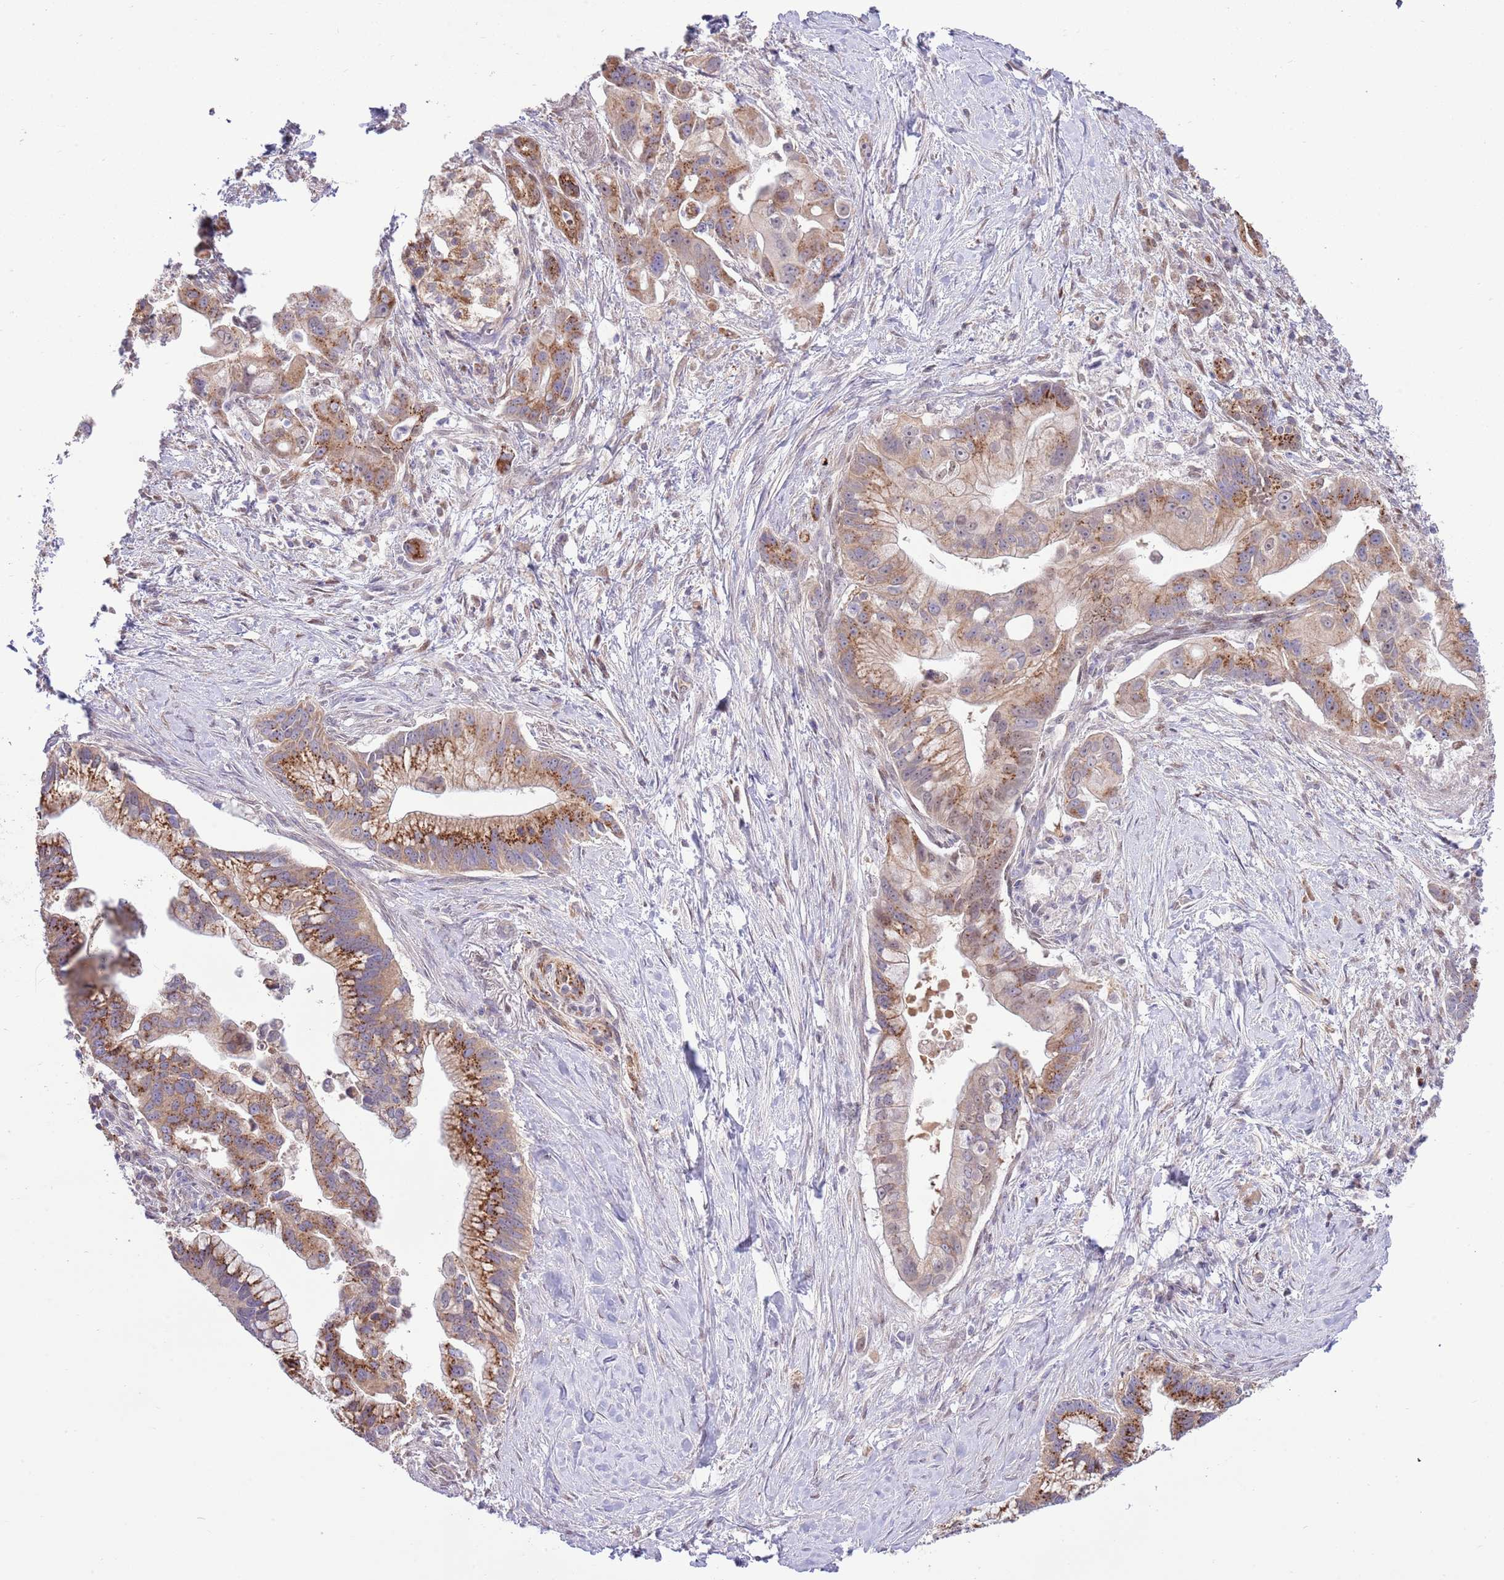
{"staining": {"intensity": "strong", "quantity": ">75%", "location": "cytoplasmic/membranous"}, "tissue": "pancreatic cancer", "cell_type": "Tumor cells", "image_type": "cancer", "snomed": [{"axis": "morphology", "description": "Adenocarcinoma, NOS"}, {"axis": "topography", "description": "Pancreas"}], "caption": "About >75% of tumor cells in human pancreatic cancer (adenocarcinoma) reveal strong cytoplasmic/membranous protein staining as visualized by brown immunohistochemical staining.", "gene": "ARL2BP", "patient": {"sex": "male", "age": 68}}